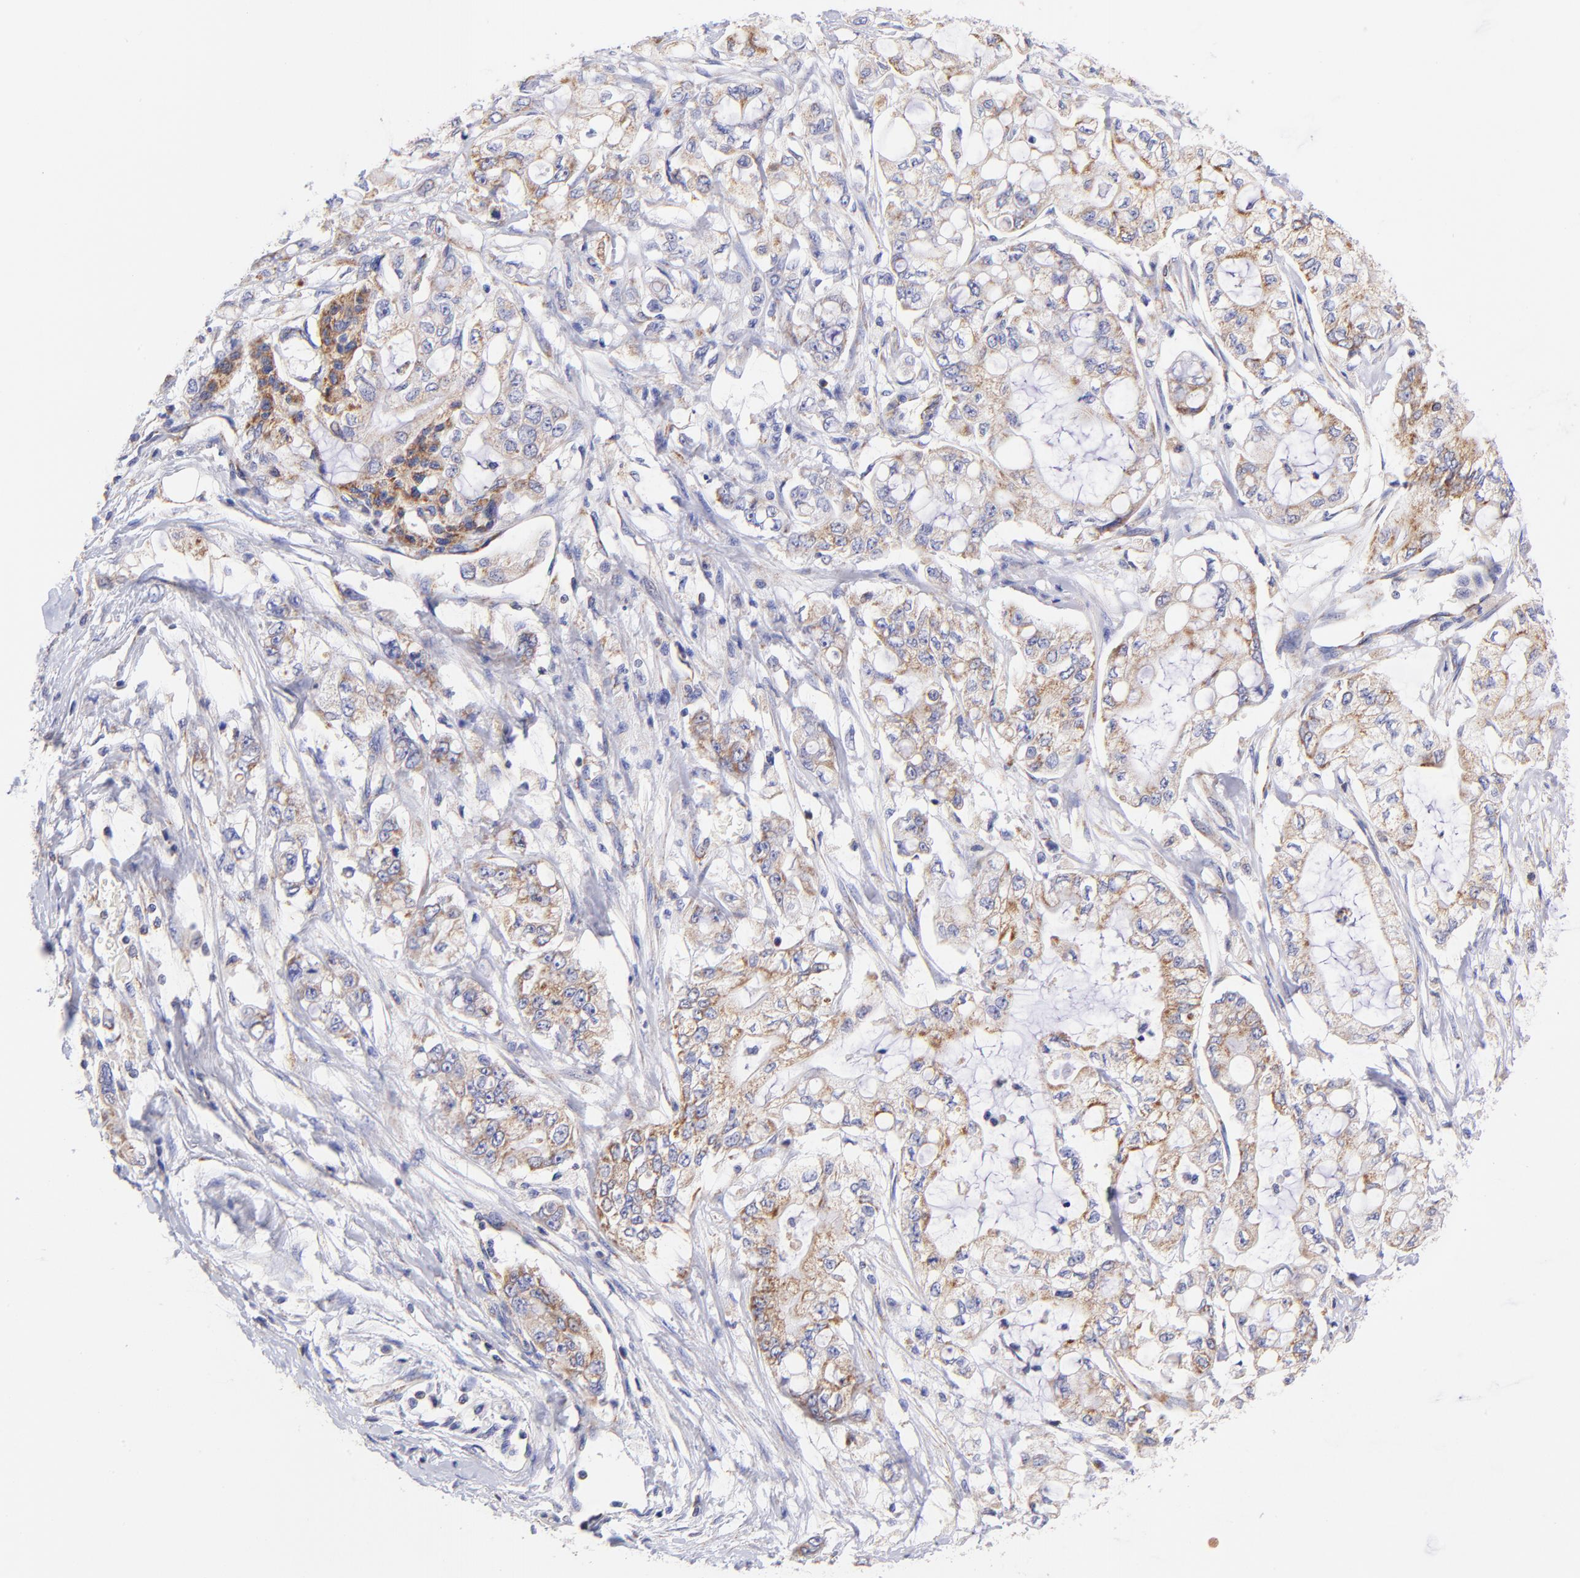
{"staining": {"intensity": "moderate", "quantity": "25%-75%", "location": "cytoplasmic/membranous"}, "tissue": "pancreatic cancer", "cell_type": "Tumor cells", "image_type": "cancer", "snomed": [{"axis": "morphology", "description": "Adenocarcinoma, NOS"}, {"axis": "topography", "description": "Pancreas"}], "caption": "Immunohistochemical staining of human adenocarcinoma (pancreatic) displays medium levels of moderate cytoplasmic/membranous positivity in about 25%-75% of tumor cells.", "gene": "NDUFB7", "patient": {"sex": "male", "age": 79}}